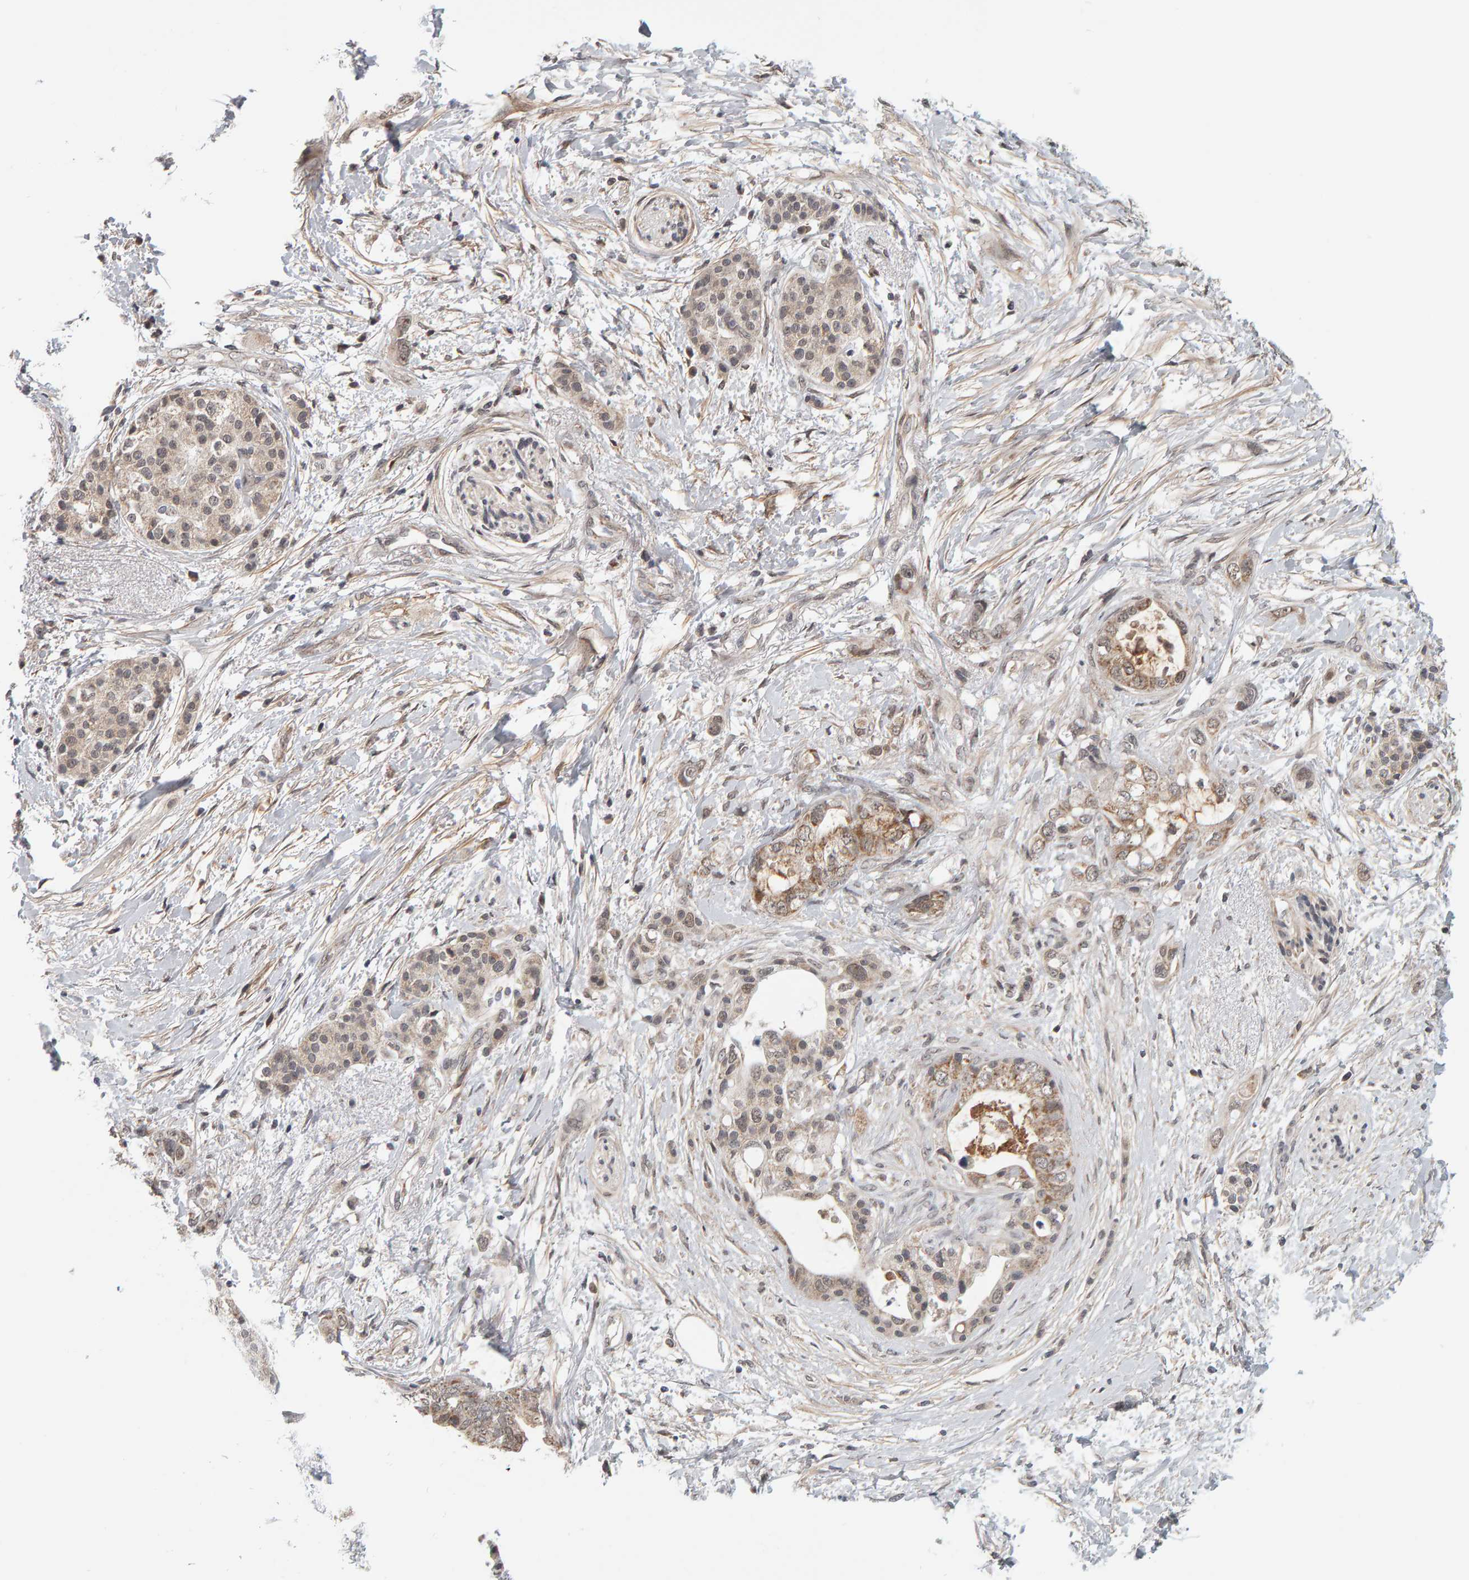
{"staining": {"intensity": "moderate", "quantity": ">75%", "location": "cytoplasmic/membranous"}, "tissue": "pancreatic cancer", "cell_type": "Tumor cells", "image_type": "cancer", "snomed": [{"axis": "morphology", "description": "Adenocarcinoma, NOS"}, {"axis": "topography", "description": "Pancreas"}], "caption": "The micrograph reveals staining of pancreatic adenocarcinoma, revealing moderate cytoplasmic/membranous protein staining (brown color) within tumor cells.", "gene": "DAP3", "patient": {"sex": "female", "age": 56}}